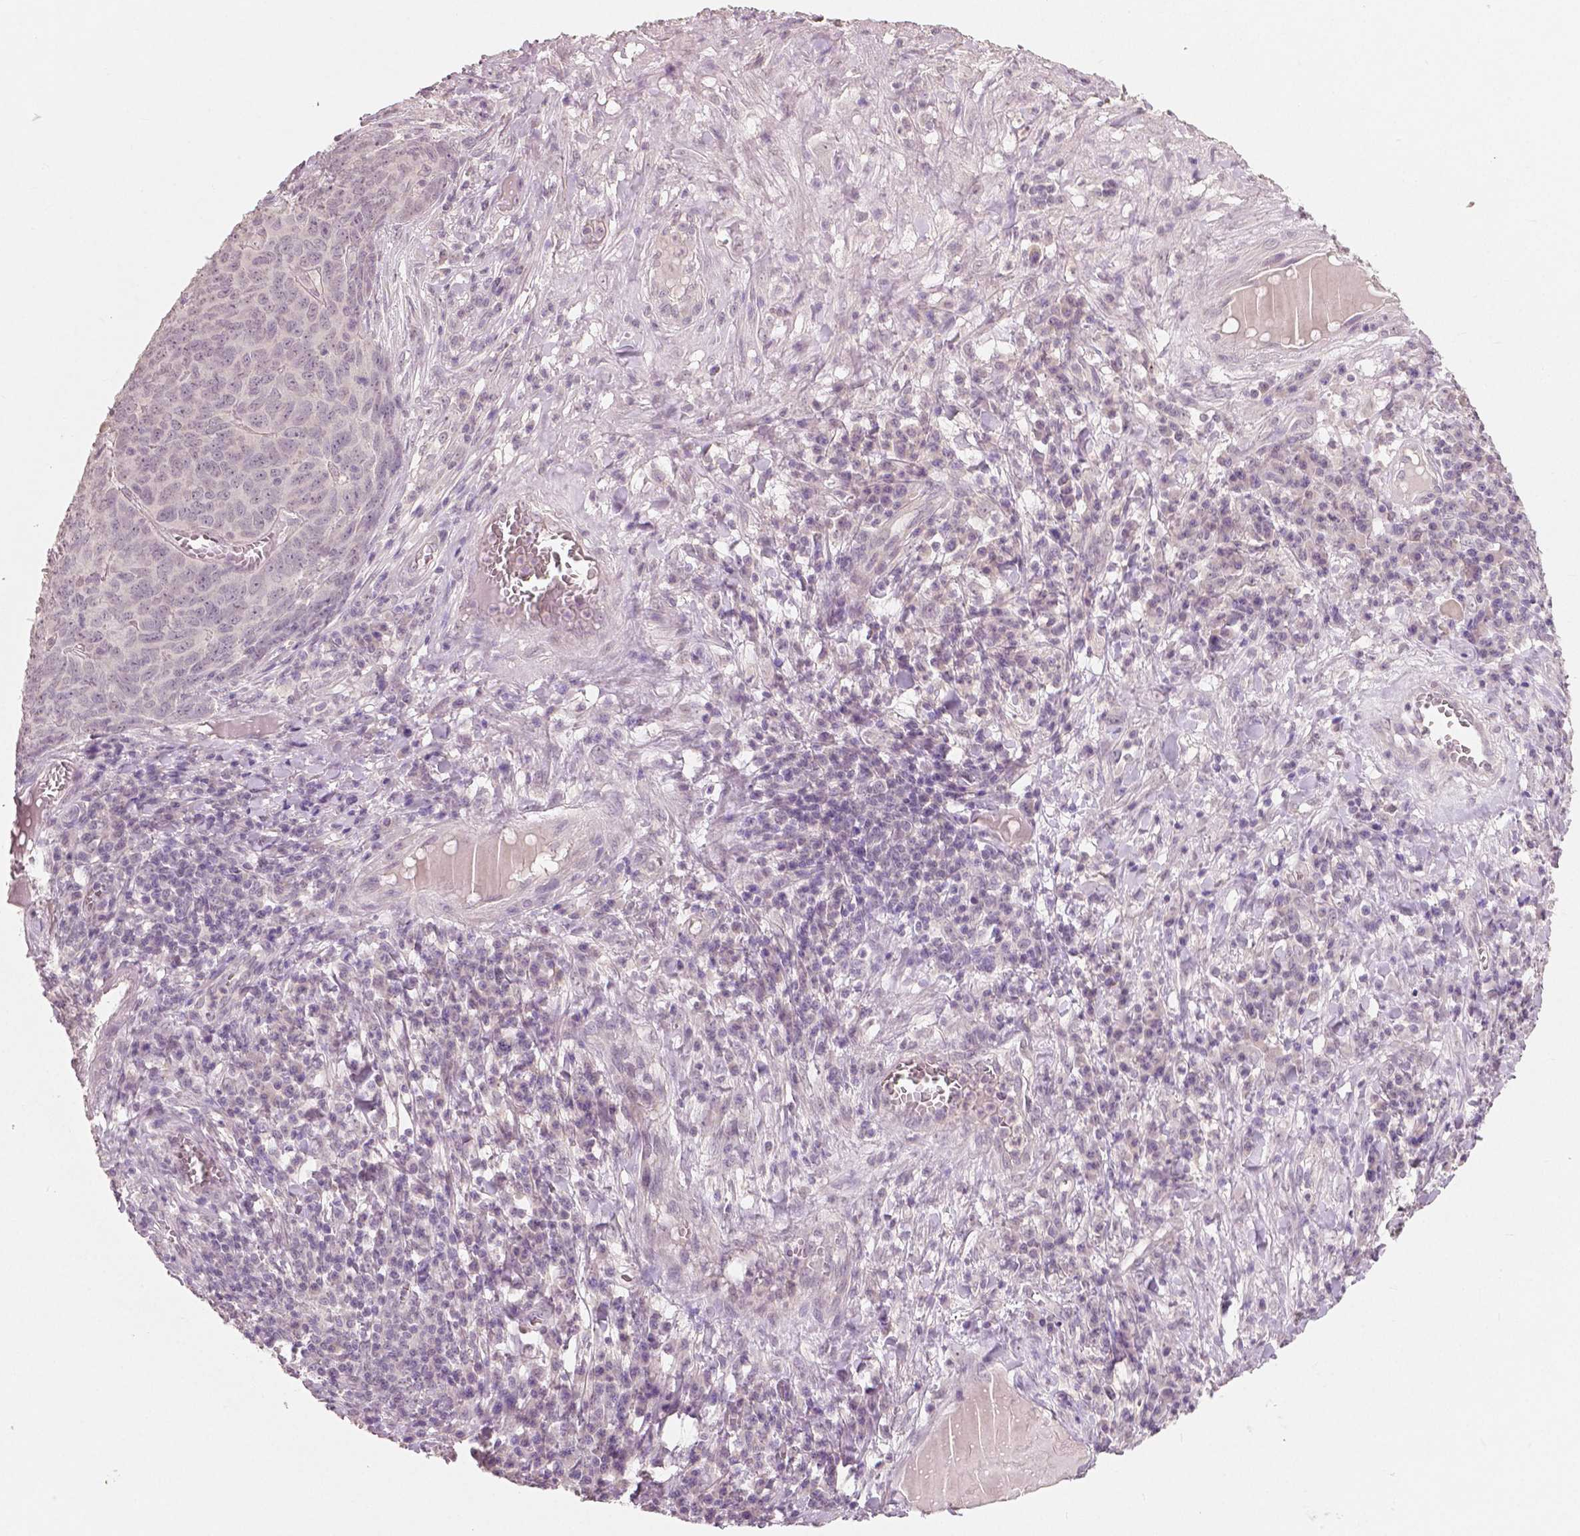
{"staining": {"intensity": "negative", "quantity": "none", "location": "none"}, "tissue": "skin cancer", "cell_type": "Tumor cells", "image_type": "cancer", "snomed": [{"axis": "morphology", "description": "Squamous cell carcinoma, NOS"}, {"axis": "topography", "description": "Skin"}, {"axis": "topography", "description": "Anal"}], "caption": "The IHC micrograph has no significant positivity in tumor cells of skin squamous cell carcinoma tissue.", "gene": "RNASE7", "patient": {"sex": "female", "age": 51}}